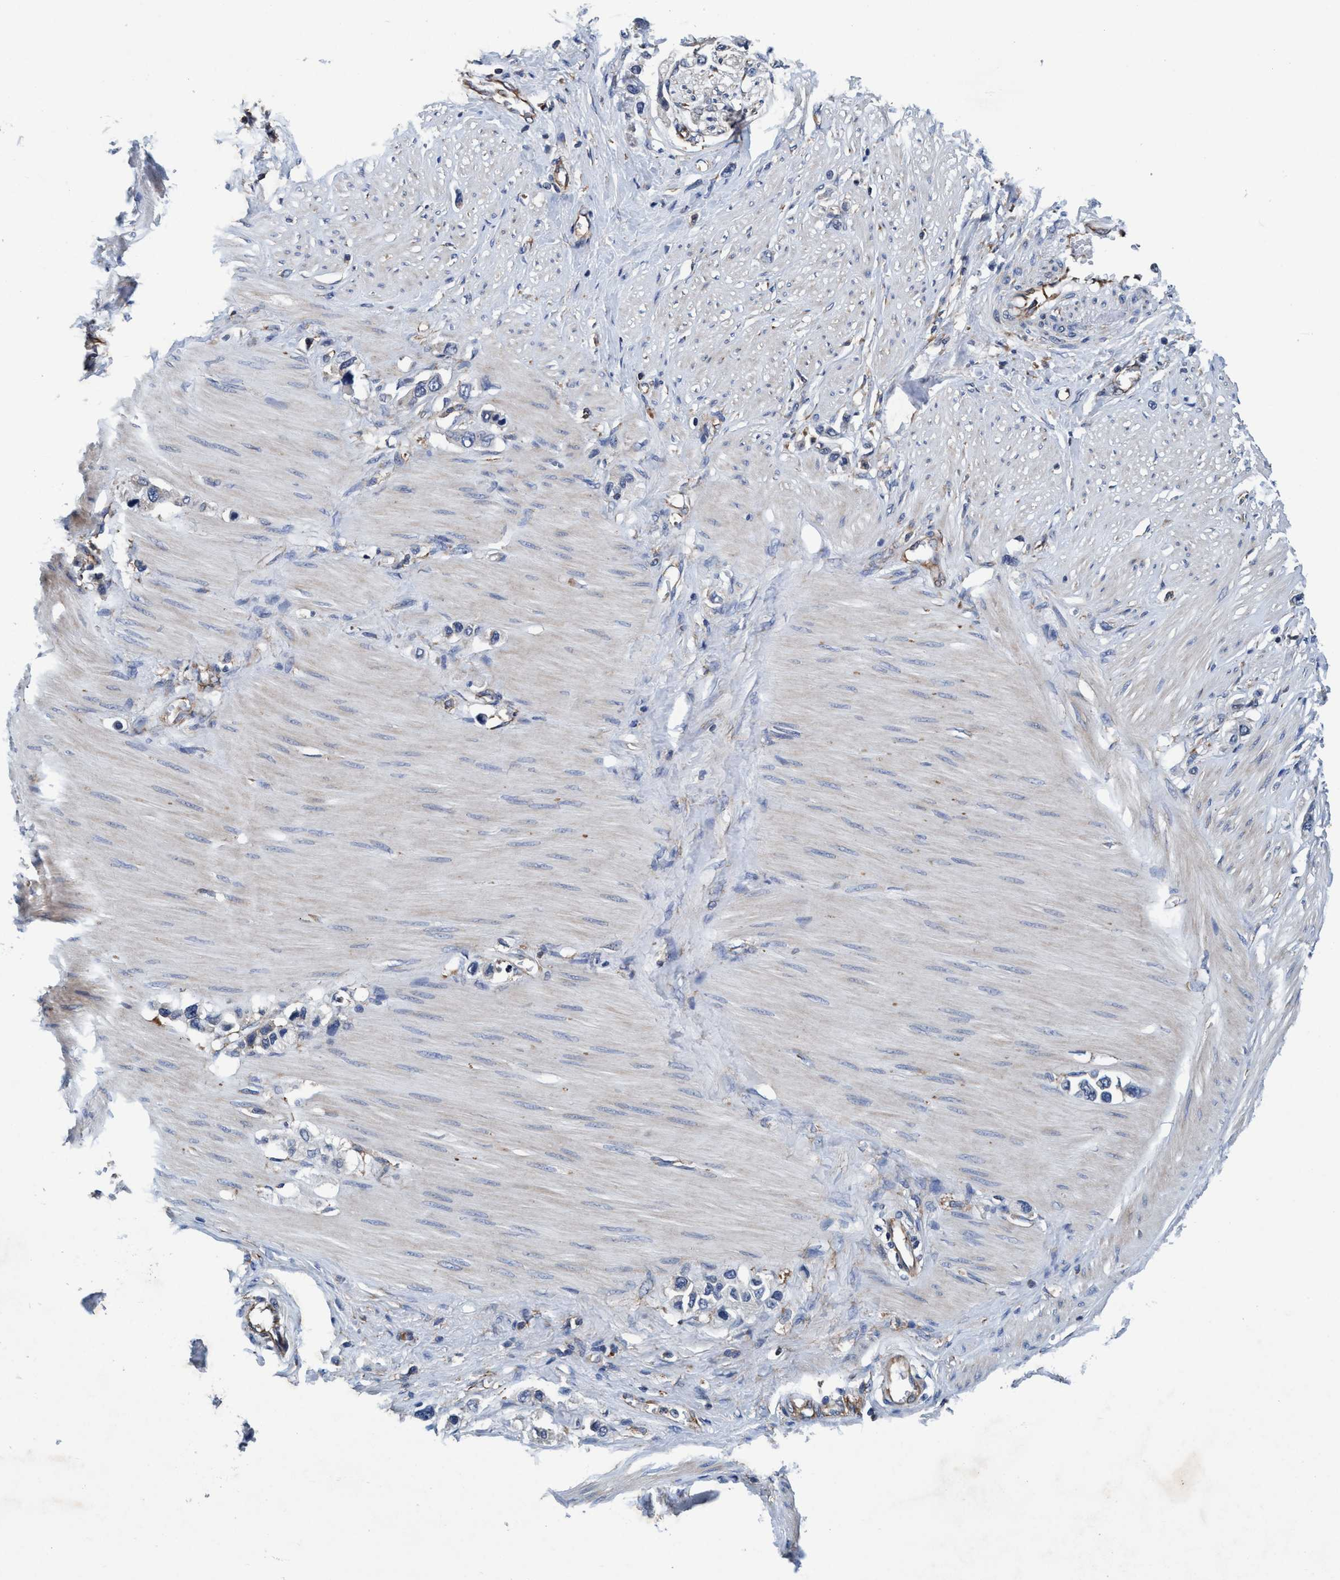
{"staining": {"intensity": "negative", "quantity": "none", "location": "none"}, "tissue": "stomach cancer", "cell_type": "Tumor cells", "image_type": "cancer", "snomed": [{"axis": "morphology", "description": "Adenocarcinoma, NOS"}, {"axis": "topography", "description": "Stomach"}], "caption": "This is an IHC histopathology image of human stomach cancer (adenocarcinoma). There is no expression in tumor cells.", "gene": "ENDOG", "patient": {"sex": "female", "age": 65}}